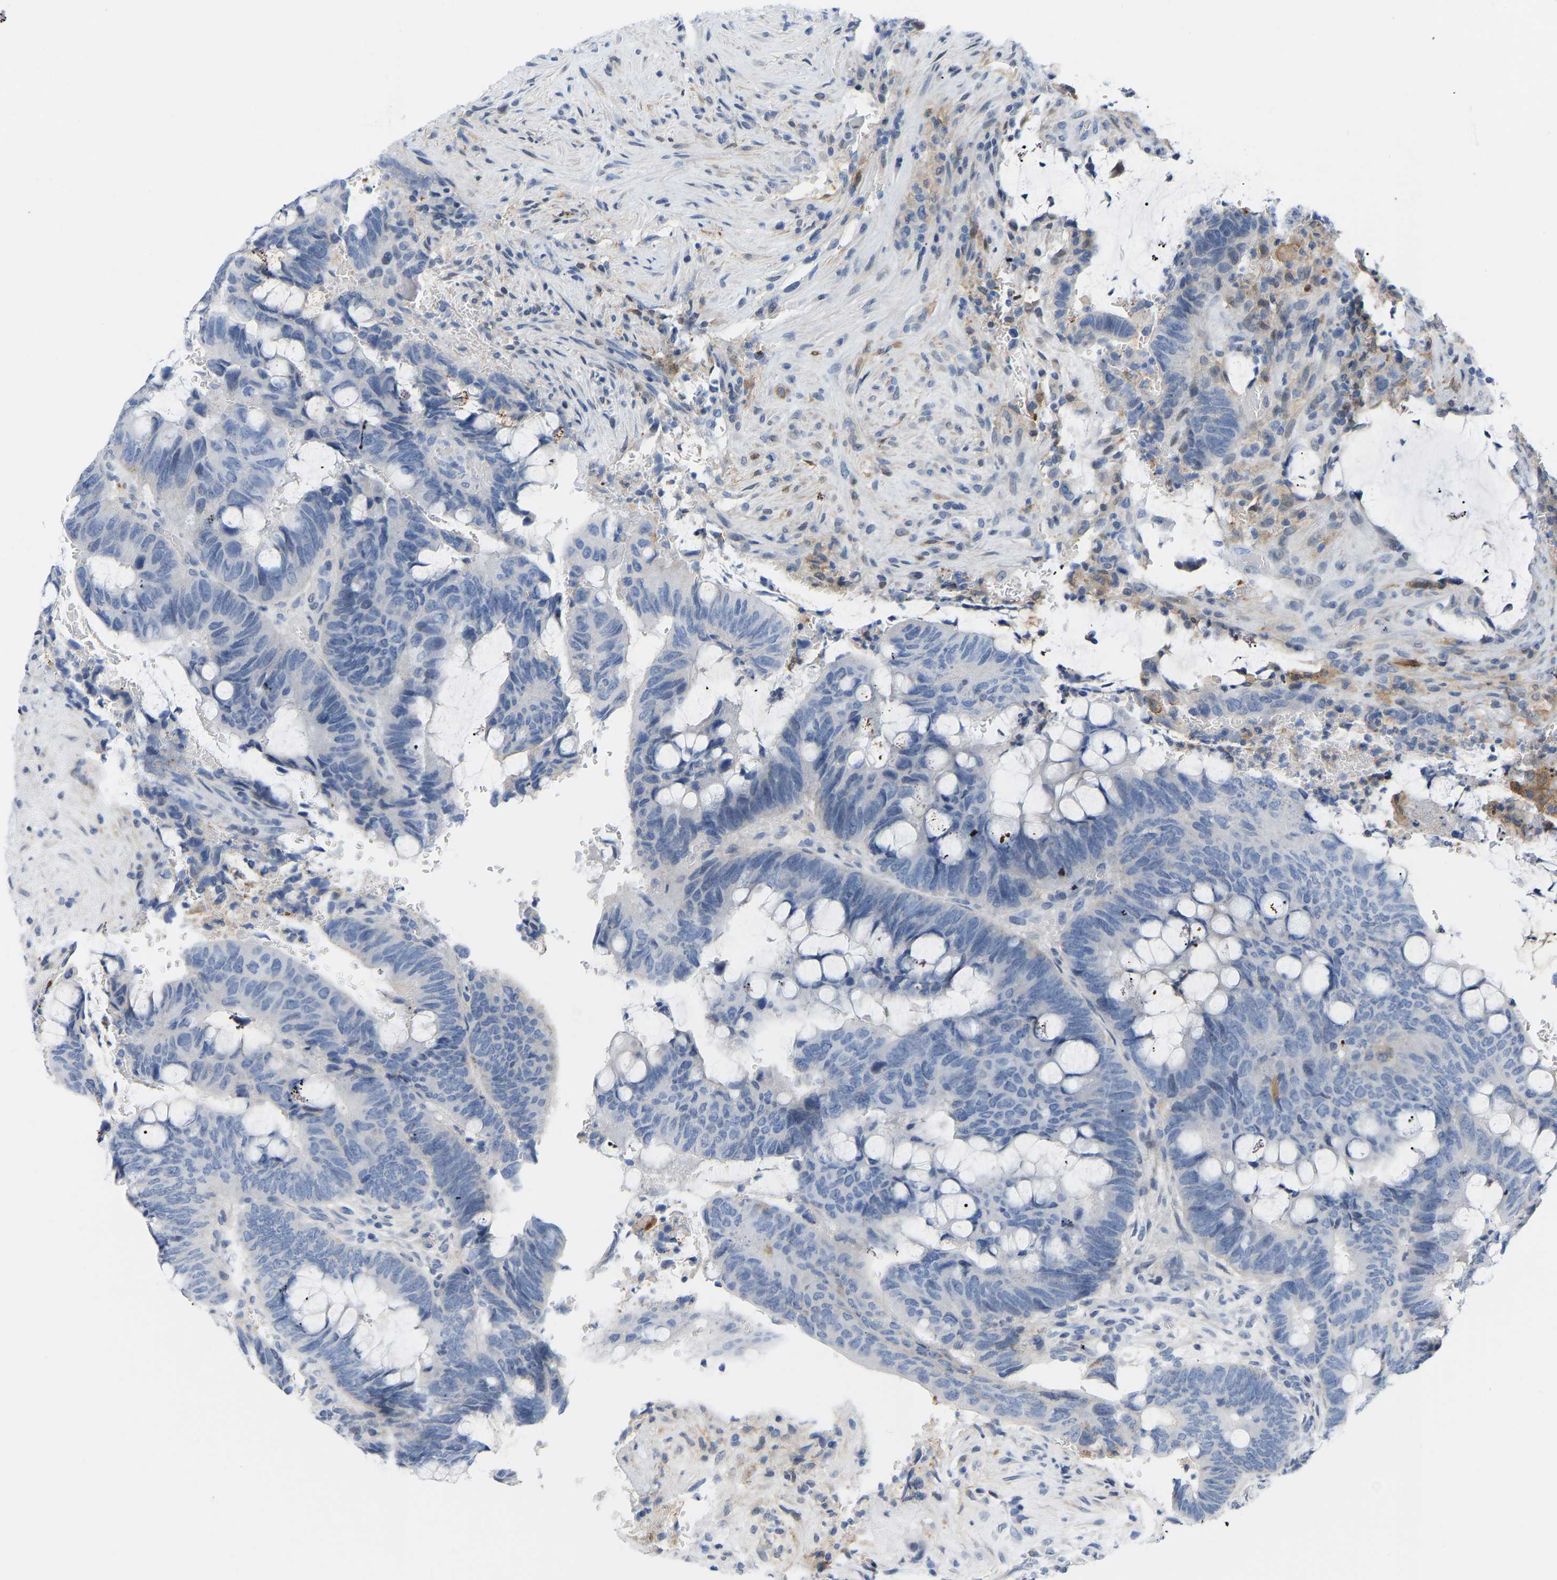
{"staining": {"intensity": "negative", "quantity": "none", "location": "none"}, "tissue": "colorectal cancer", "cell_type": "Tumor cells", "image_type": "cancer", "snomed": [{"axis": "morphology", "description": "Normal tissue, NOS"}, {"axis": "morphology", "description": "Adenocarcinoma, NOS"}, {"axis": "topography", "description": "Rectum"}, {"axis": "topography", "description": "Peripheral nerve tissue"}], "caption": "High magnification brightfield microscopy of colorectal cancer stained with DAB (3,3'-diaminobenzidine) (brown) and counterstained with hematoxylin (blue): tumor cells show no significant staining.", "gene": "ABTB2", "patient": {"sex": "male", "age": 92}}